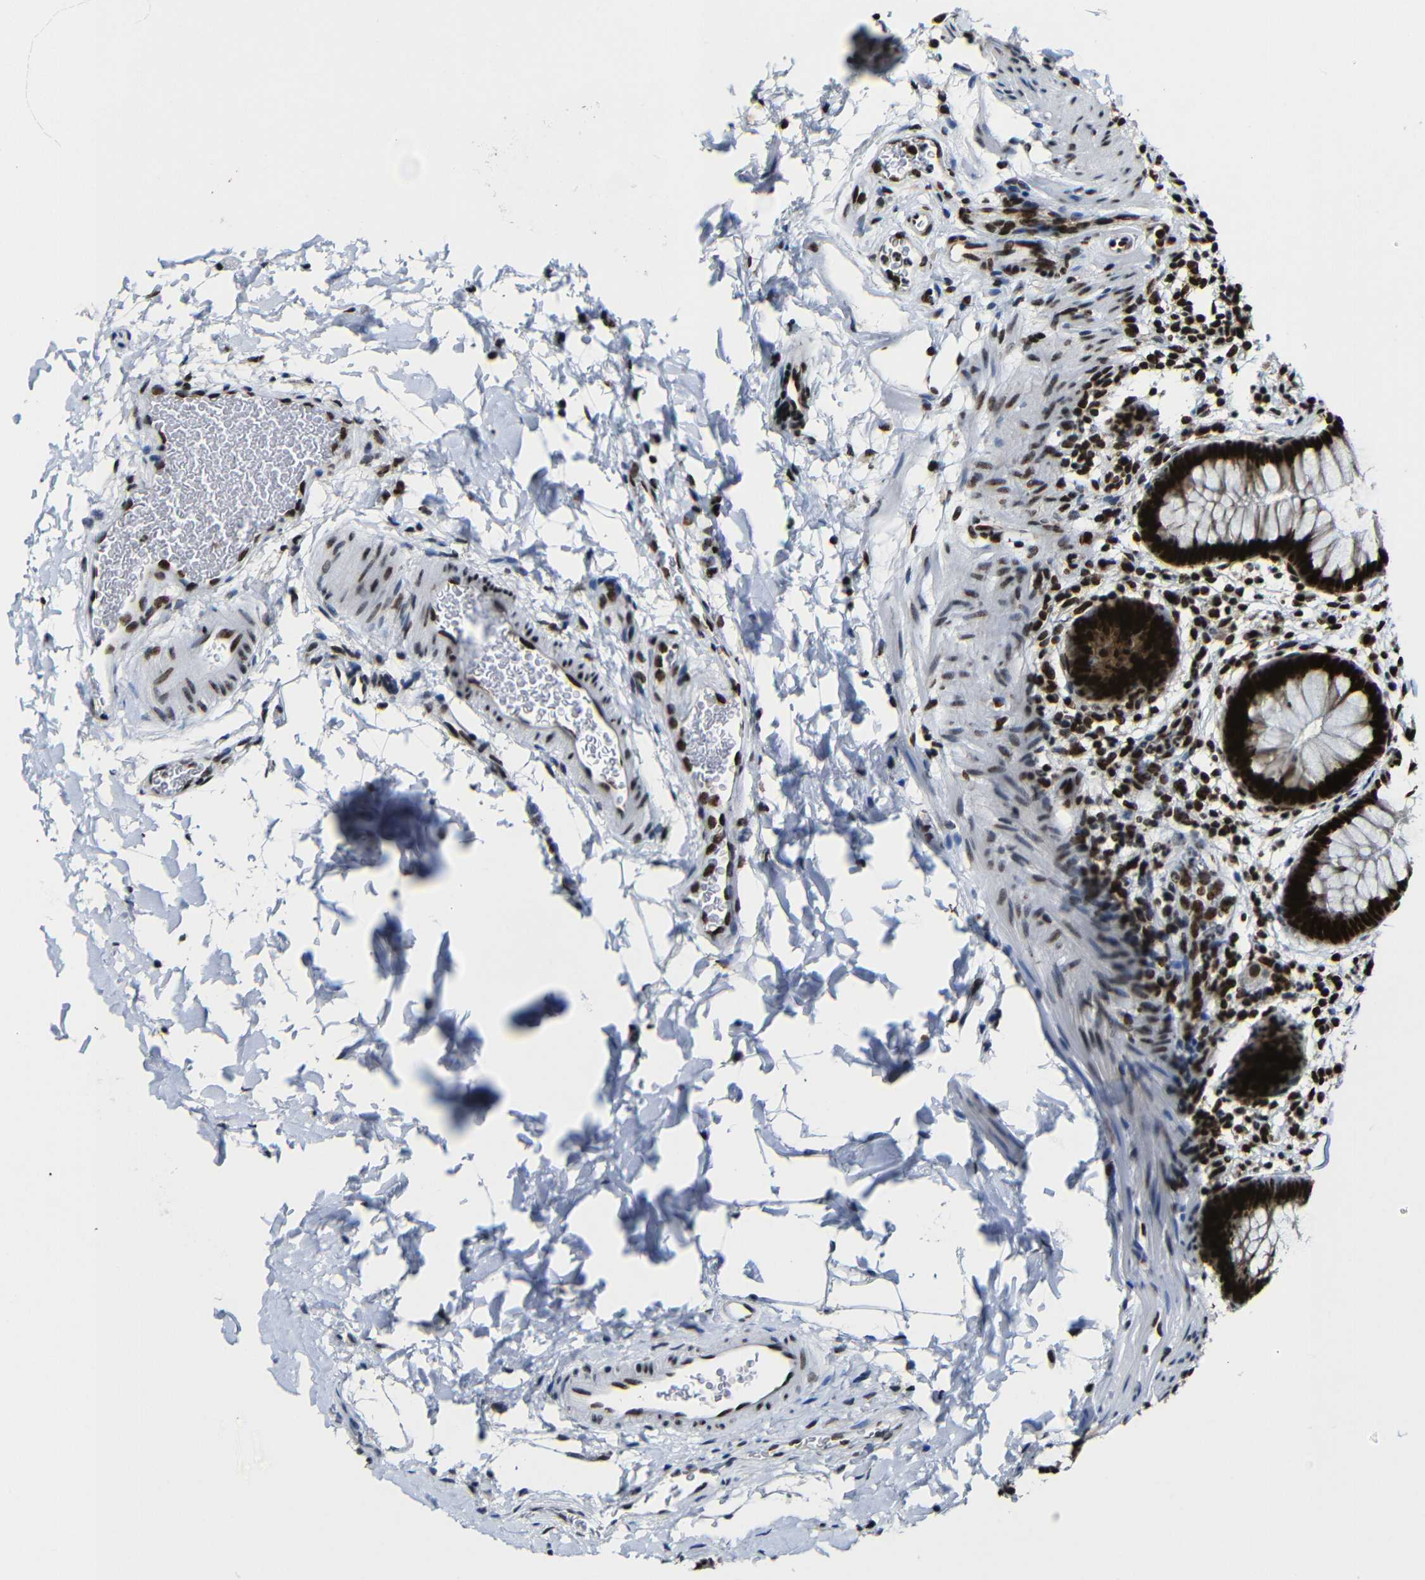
{"staining": {"intensity": "strong", "quantity": ">75%", "location": "nuclear"}, "tissue": "rectum", "cell_type": "Glandular cells", "image_type": "normal", "snomed": [{"axis": "morphology", "description": "Normal tissue, NOS"}, {"axis": "topography", "description": "Rectum"}], "caption": "Strong nuclear staining for a protein is seen in about >75% of glandular cells of unremarkable rectum using immunohistochemistry.", "gene": "PTBP1", "patient": {"sex": "female", "age": 24}}